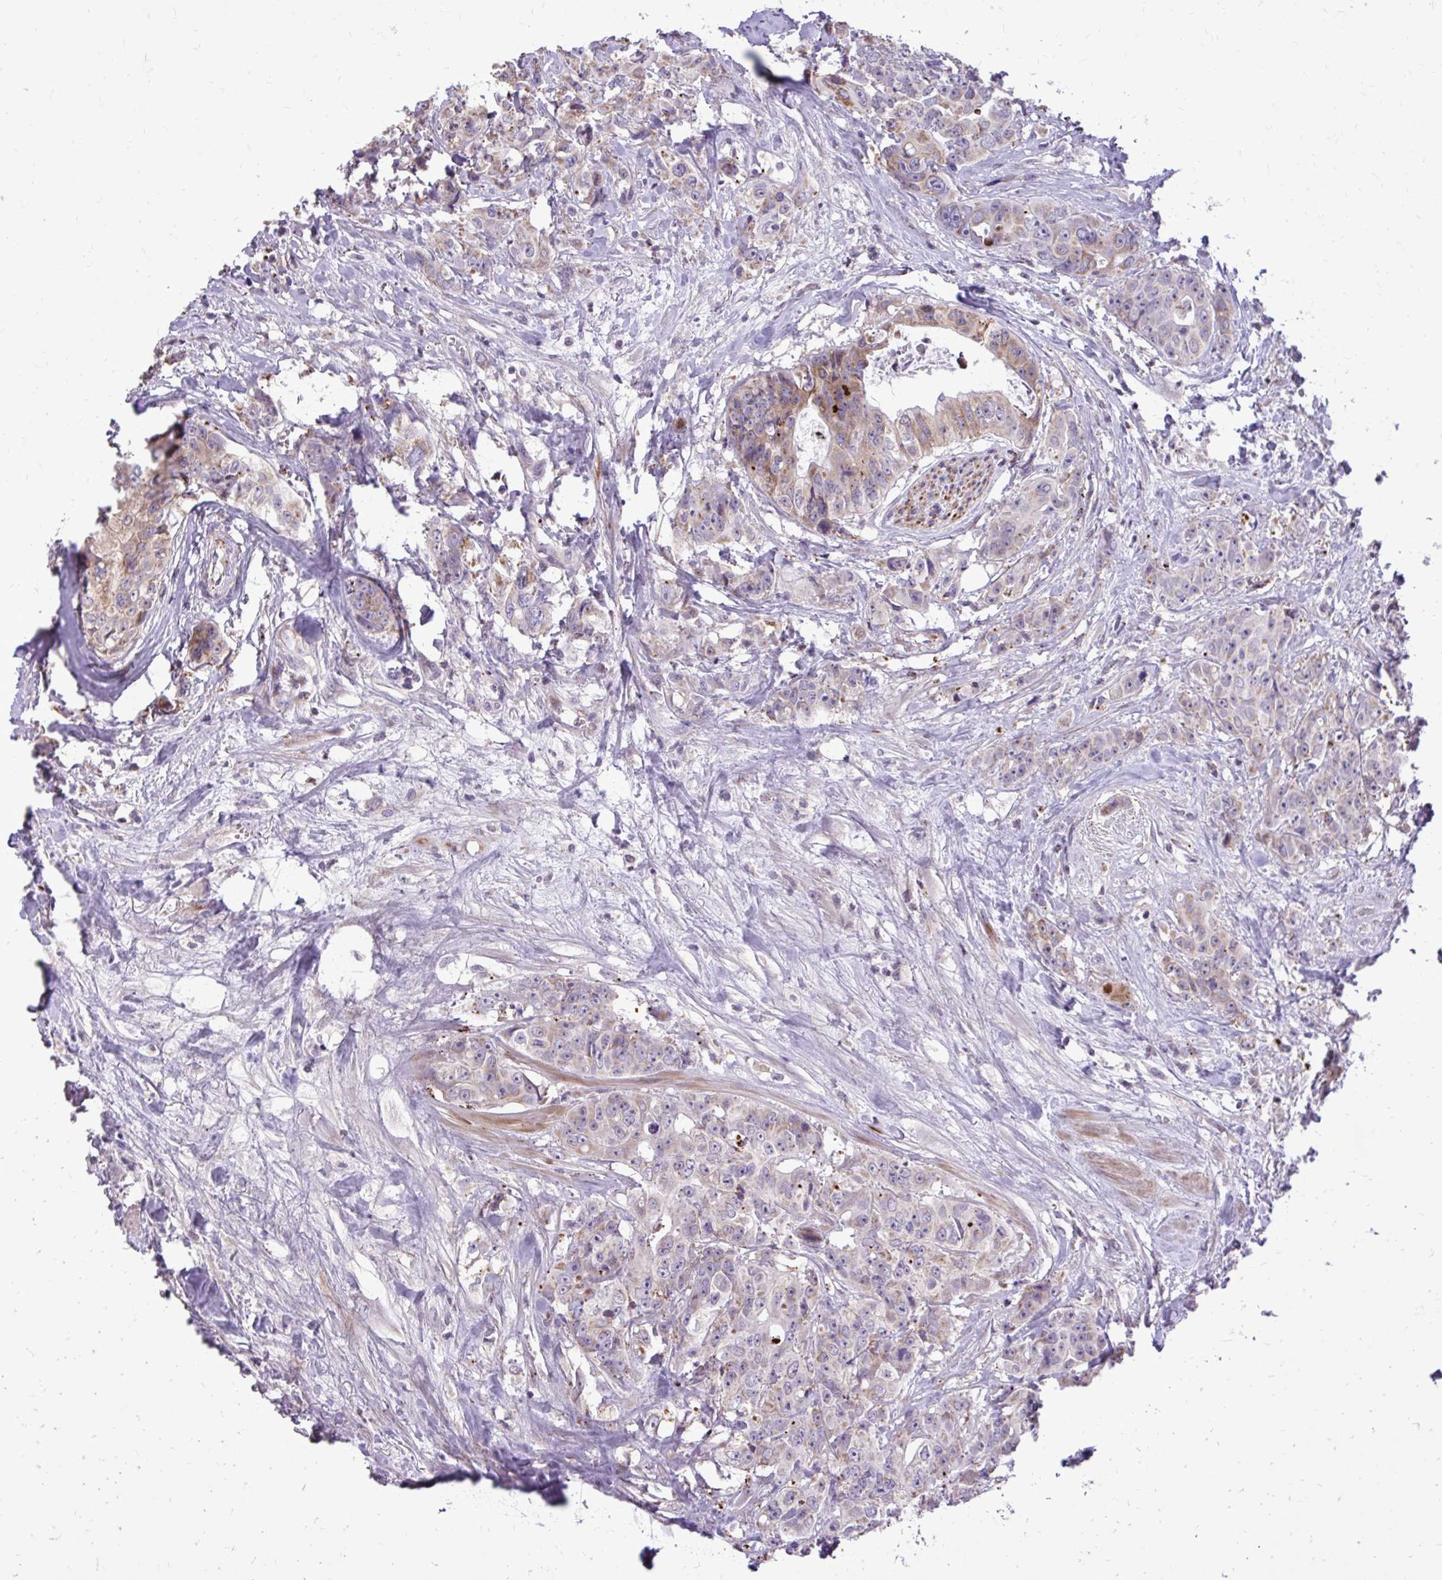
{"staining": {"intensity": "weak", "quantity": "25%-75%", "location": "cytoplasmic/membranous"}, "tissue": "colorectal cancer", "cell_type": "Tumor cells", "image_type": "cancer", "snomed": [{"axis": "morphology", "description": "Adenocarcinoma, NOS"}, {"axis": "topography", "description": "Rectum"}], "caption": "Human adenocarcinoma (colorectal) stained with a brown dye demonstrates weak cytoplasmic/membranous positive positivity in about 25%-75% of tumor cells.", "gene": "ABCC3", "patient": {"sex": "female", "age": 62}}